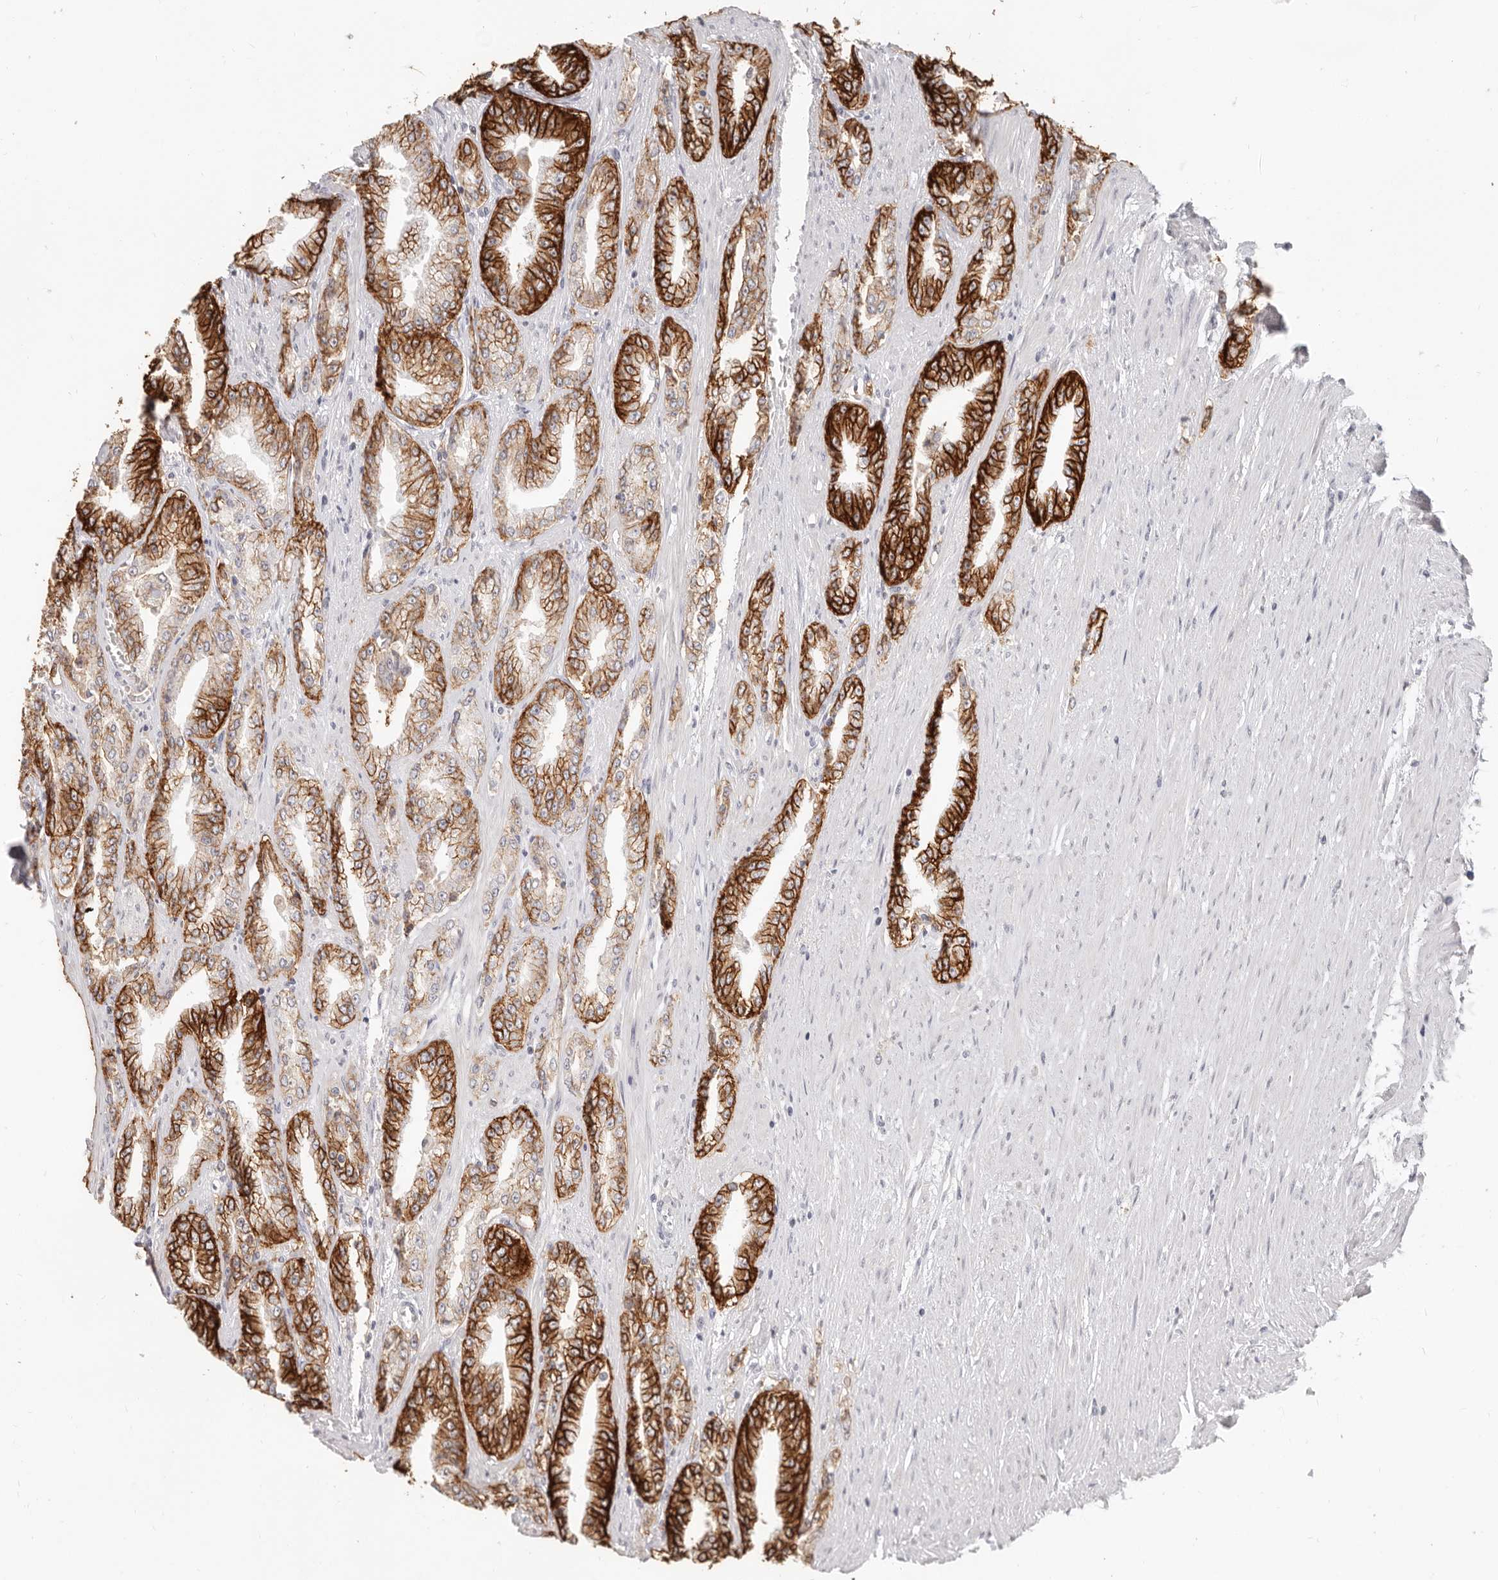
{"staining": {"intensity": "strong", "quantity": ">75%", "location": "cytoplasmic/membranous"}, "tissue": "prostate cancer", "cell_type": "Tumor cells", "image_type": "cancer", "snomed": [{"axis": "morphology", "description": "Adenocarcinoma, High grade"}, {"axis": "topography", "description": "Prostate"}], "caption": "High-power microscopy captured an immunohistochemistry (IHC) micrograph of high-grade adenocarcinoma (prostate), revealing strong cytoplasmic/membranous positivity in approximately >75% of tumor cells. The staining is performed using DAB (3,3'-diaminobenzidine) brown chromogen to label protein expression. The nuclei are counter-stained blue using hematoxylin.", "gene": "EPCAM", "patient": {"sex": "male", "age": 71}}